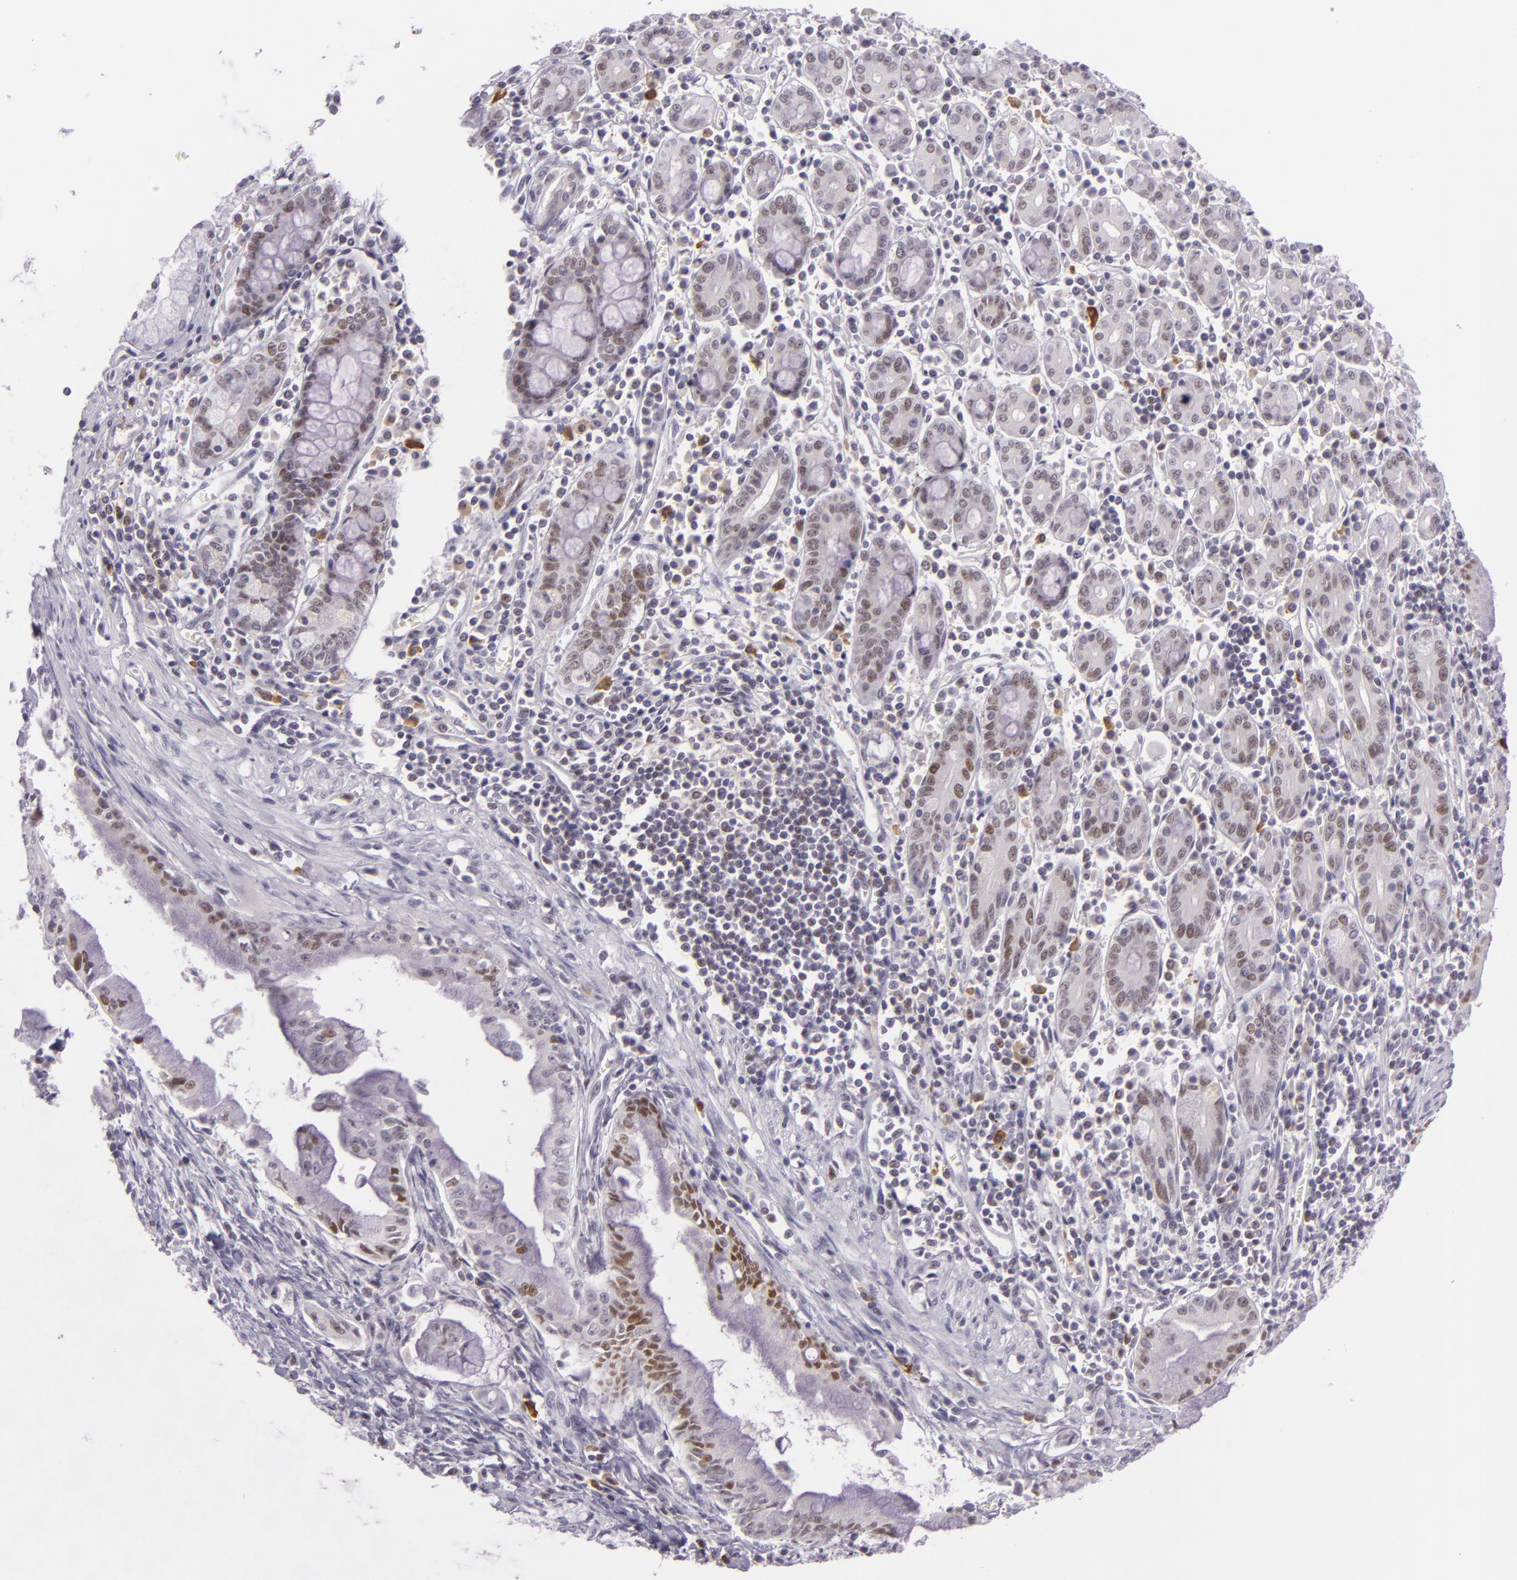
{"staining": {"intensity": "weak", "quantity": "<25%", "location": "nuclear"}, "tissue": "pancreatic cancer", "cell_type": "Tumor cells", "image_type": "cancer", "snomed": [{"axis": "morphology", "description": "Adenocarcinoma, NOS"}, {"axis": "topography", "description": "Pancreas"}], "caption": "A photomicrograph of human adenocarcinoma (pancreatic) is negative for staining in tumor cells.", "gene": "CHEK2", "patient": {"sex": "male", "age": 59}}